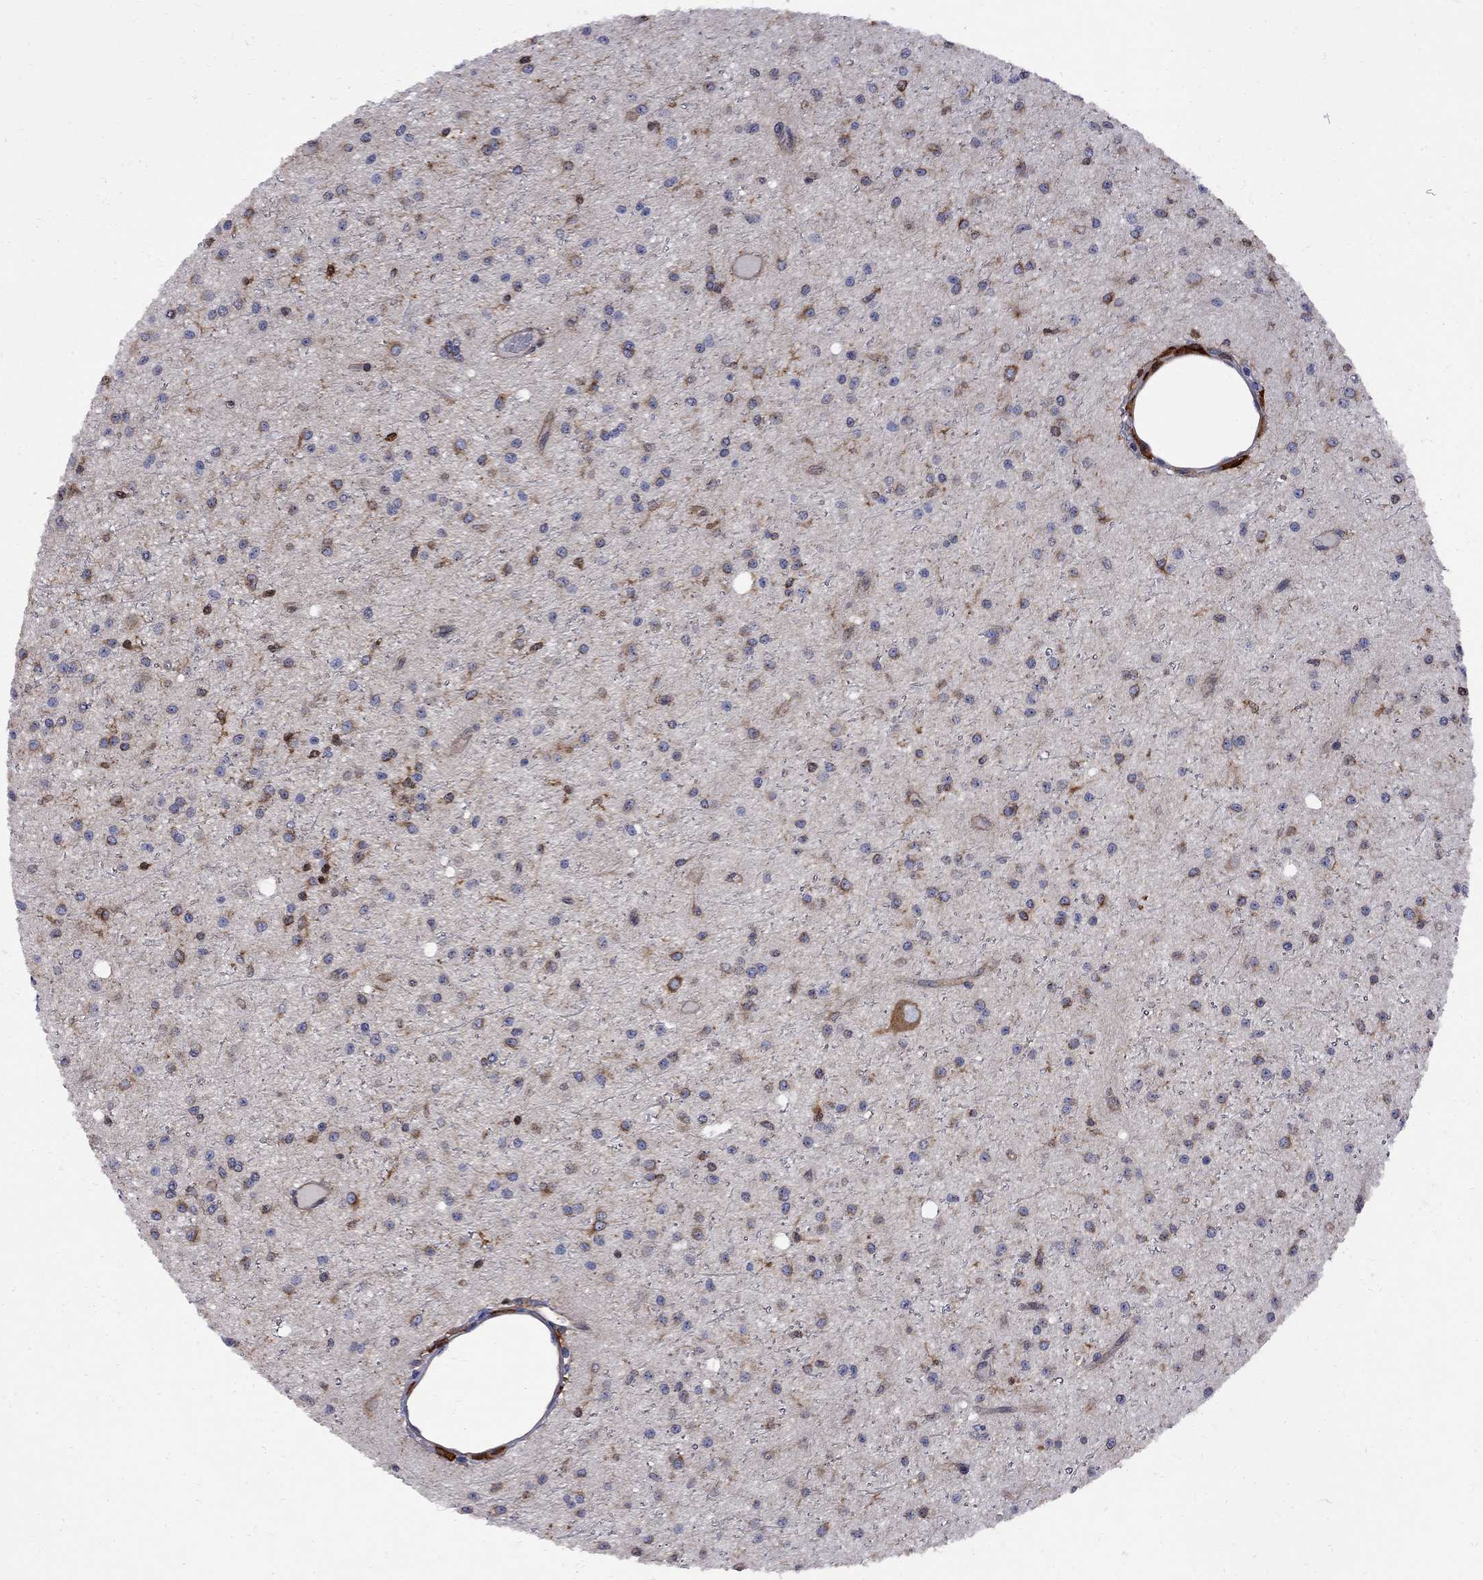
{"staining": {"intensity": "strong", "quantity": "<25%", "location": "cytoplasmic/membranous"}, "tissue": "glioma", "cell_type": "Tumor cells", "image_type": "cancer", "snomed": [{"axis": "morphology", "description": "Glioma, malignant, Low grade"}, {"axis": "topography", "description": "Brain"}], "caption": "Immunohistochemical staining of human glioma exhibits strong cytoplasmic/membranous protein staining in approximately <25% of tumor cells.", "gene": "MTHFR", "patient": {"sex": "male", "age": 27}}